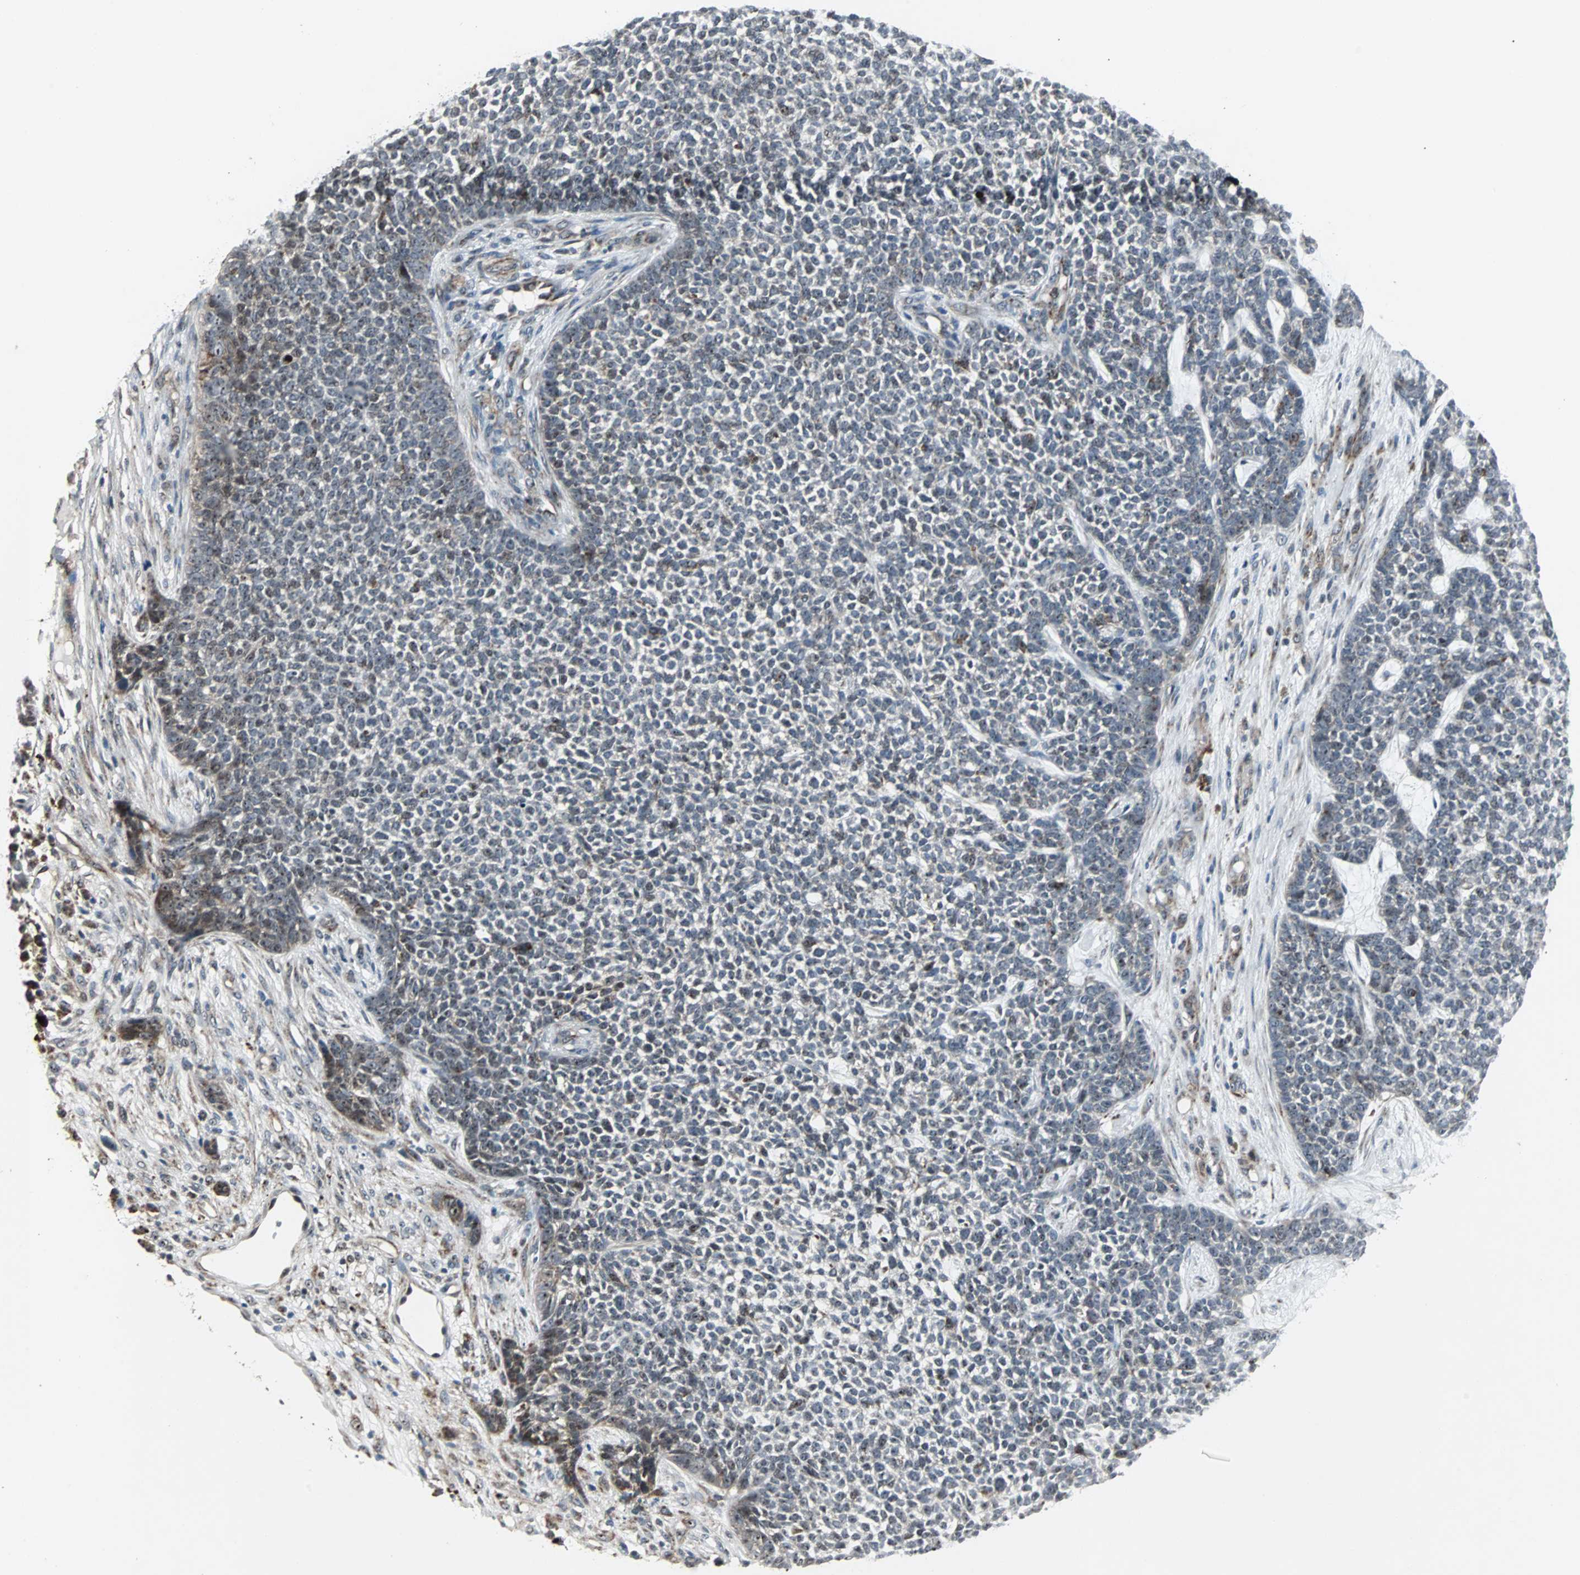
{"staining": {"intensity": "moderate", "quantity": "<25%", "location": "cytoplasmic/membranous"}, "tissue": "skin cancer", "cell_type": "Tumor cells", "image_type": "cancer", "snomed": [{"axis": "morphology", "description": "Basal cell carcinoma"}, {"axis": "topography", "description": "Skin"}], "caption": "Skin basal cell carcinoma stained for a protein (brown) exhibits moderate cytoplasmic/membranous positive positivity in approximately <25% of tumor cells.", "gene": "MRPL40", "patient": {"sex": "female", "age": 84}}